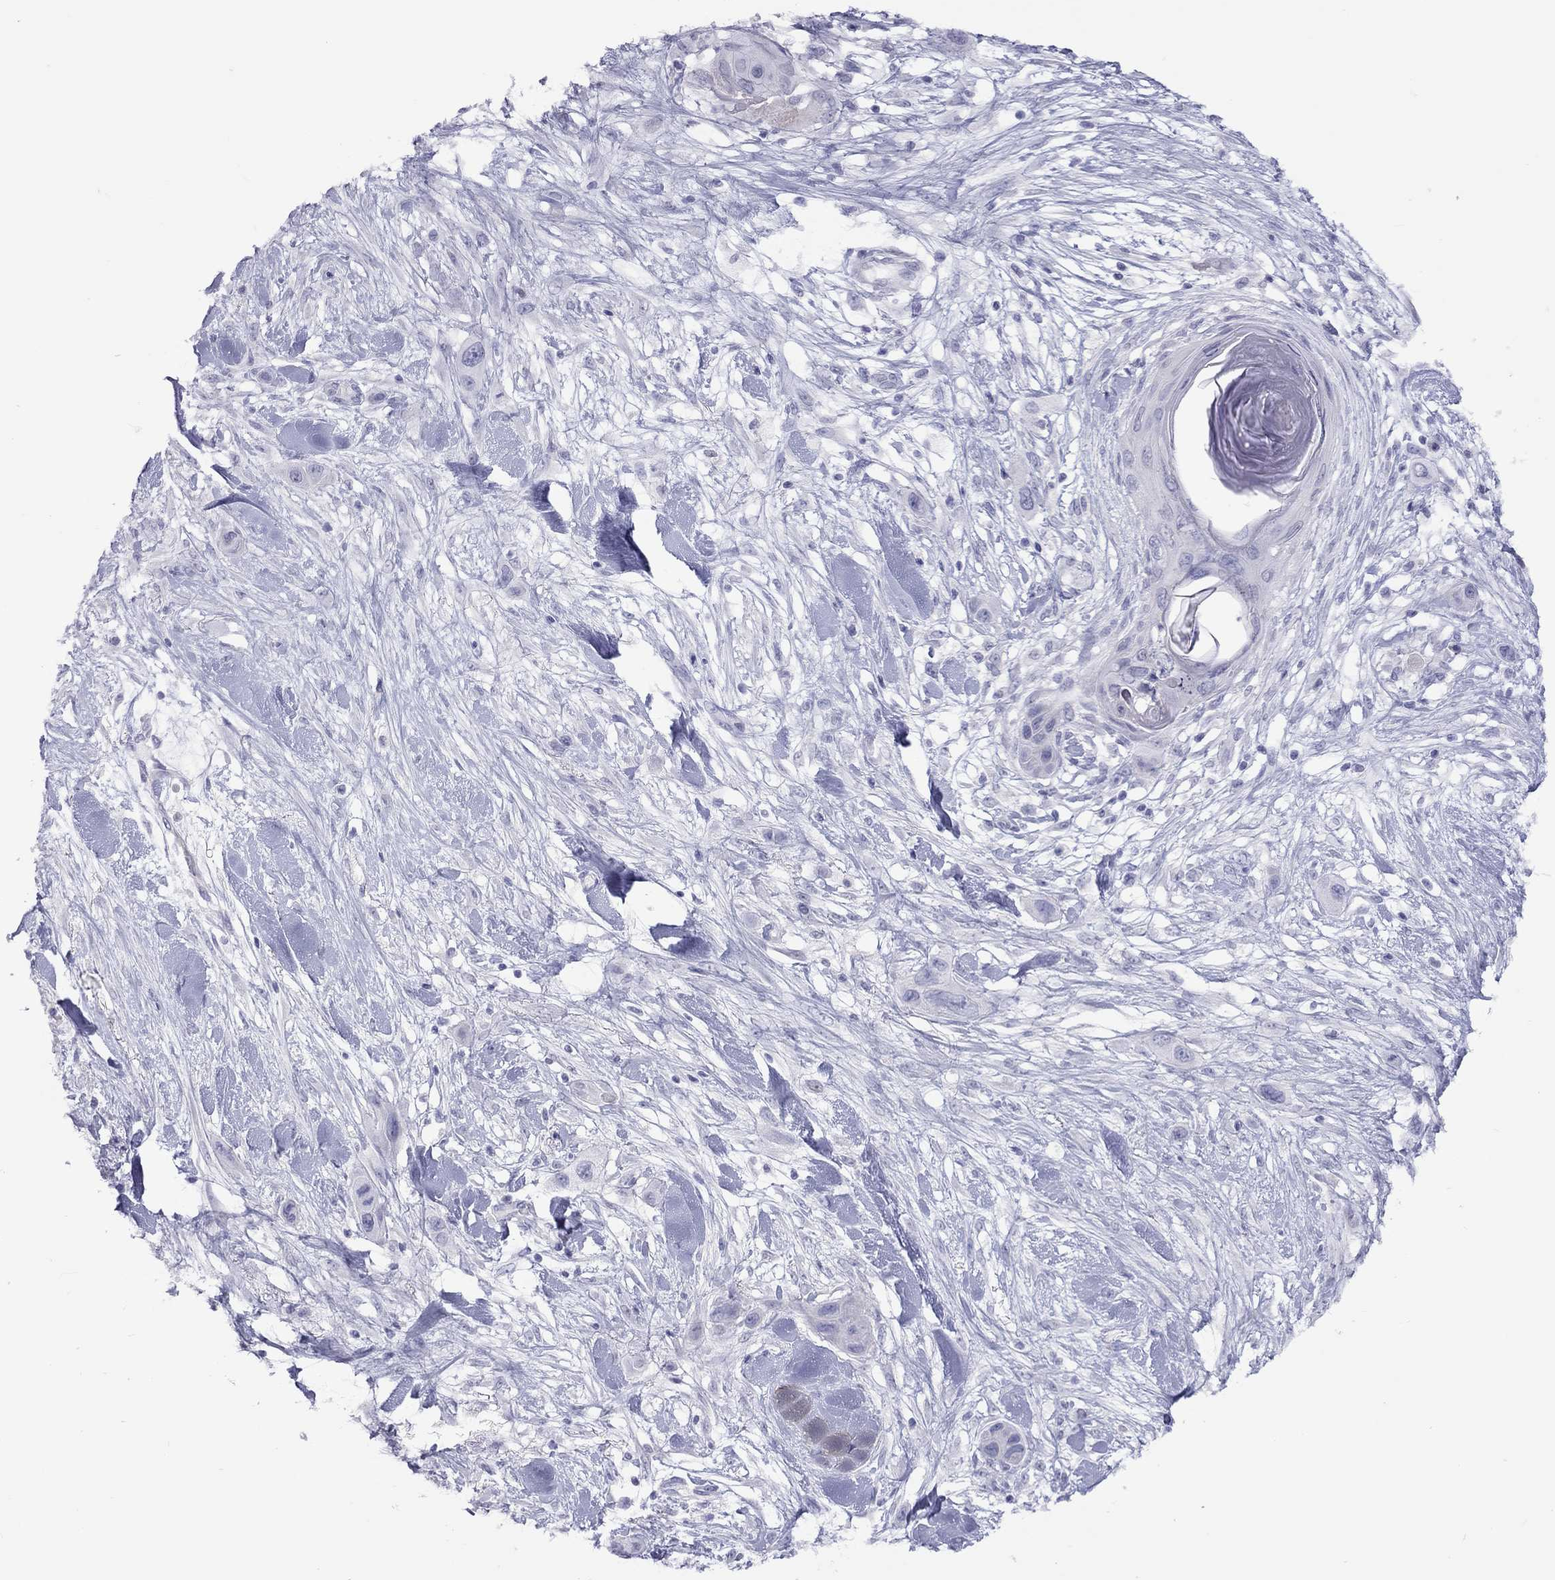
{"staining": {"intensity": "negative", "quantity": "none", "location": "none"}, "tissue": "skin cancer", "cell_type": "Tumor cells", "image_type": "cancer", "snomed": [{"axis": "morphology", "description": "Squamous cell carcinoma, NOS"}, {"axis": "topography", "description": "Skin"}], "caption": "Human skin cancer (squamous cell carcinoma) stained for a protein using IHC shows no expression in tumor cells.", "gene": "MUC16", "patient": {"sex": "male", "age": 79}}